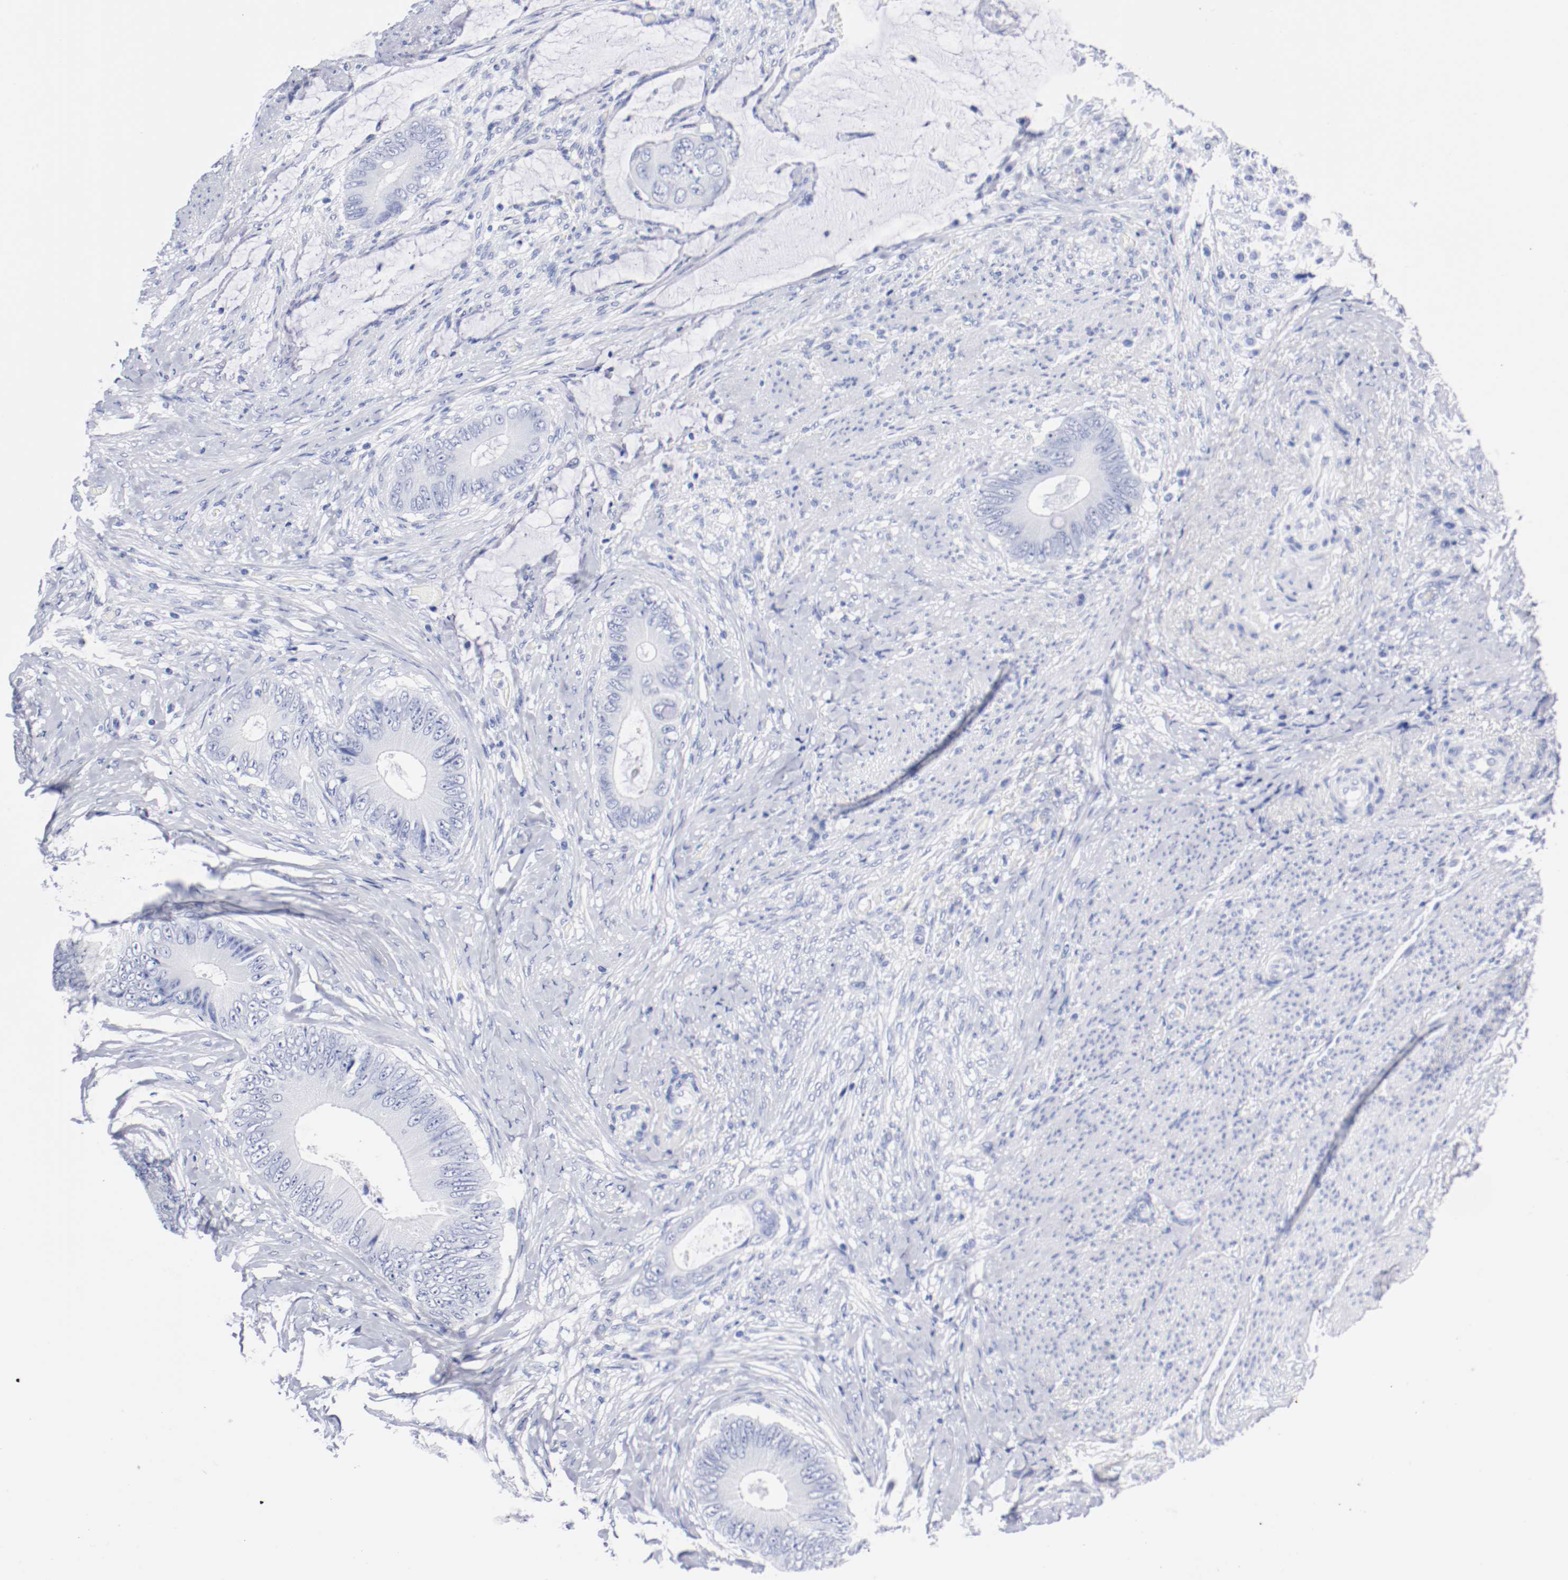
{"staining": {"intensity": "negative", "quantity": "none", "location": "none"}, "tissue": "colorectal cancer", "cell_type": "Tumor cells", "image_type": "cancer", "snomed": [{"axis": "morphology", "description": "Normal tissue, NOS"}, {"axis": "morphology", "description": "Adenocarcinoma, NOS"}, {"axis": "topography", "description": "Rectum"}, {"axis": "topography", "description": "Peripheral nerve tissue"}], "caption": "The photomicrograph reveals no staining of tumor cells in colorectal cancer (adenocarcinoma).", "gene": "ITGAX", "patient": {"sex": "female", "age": 77}}